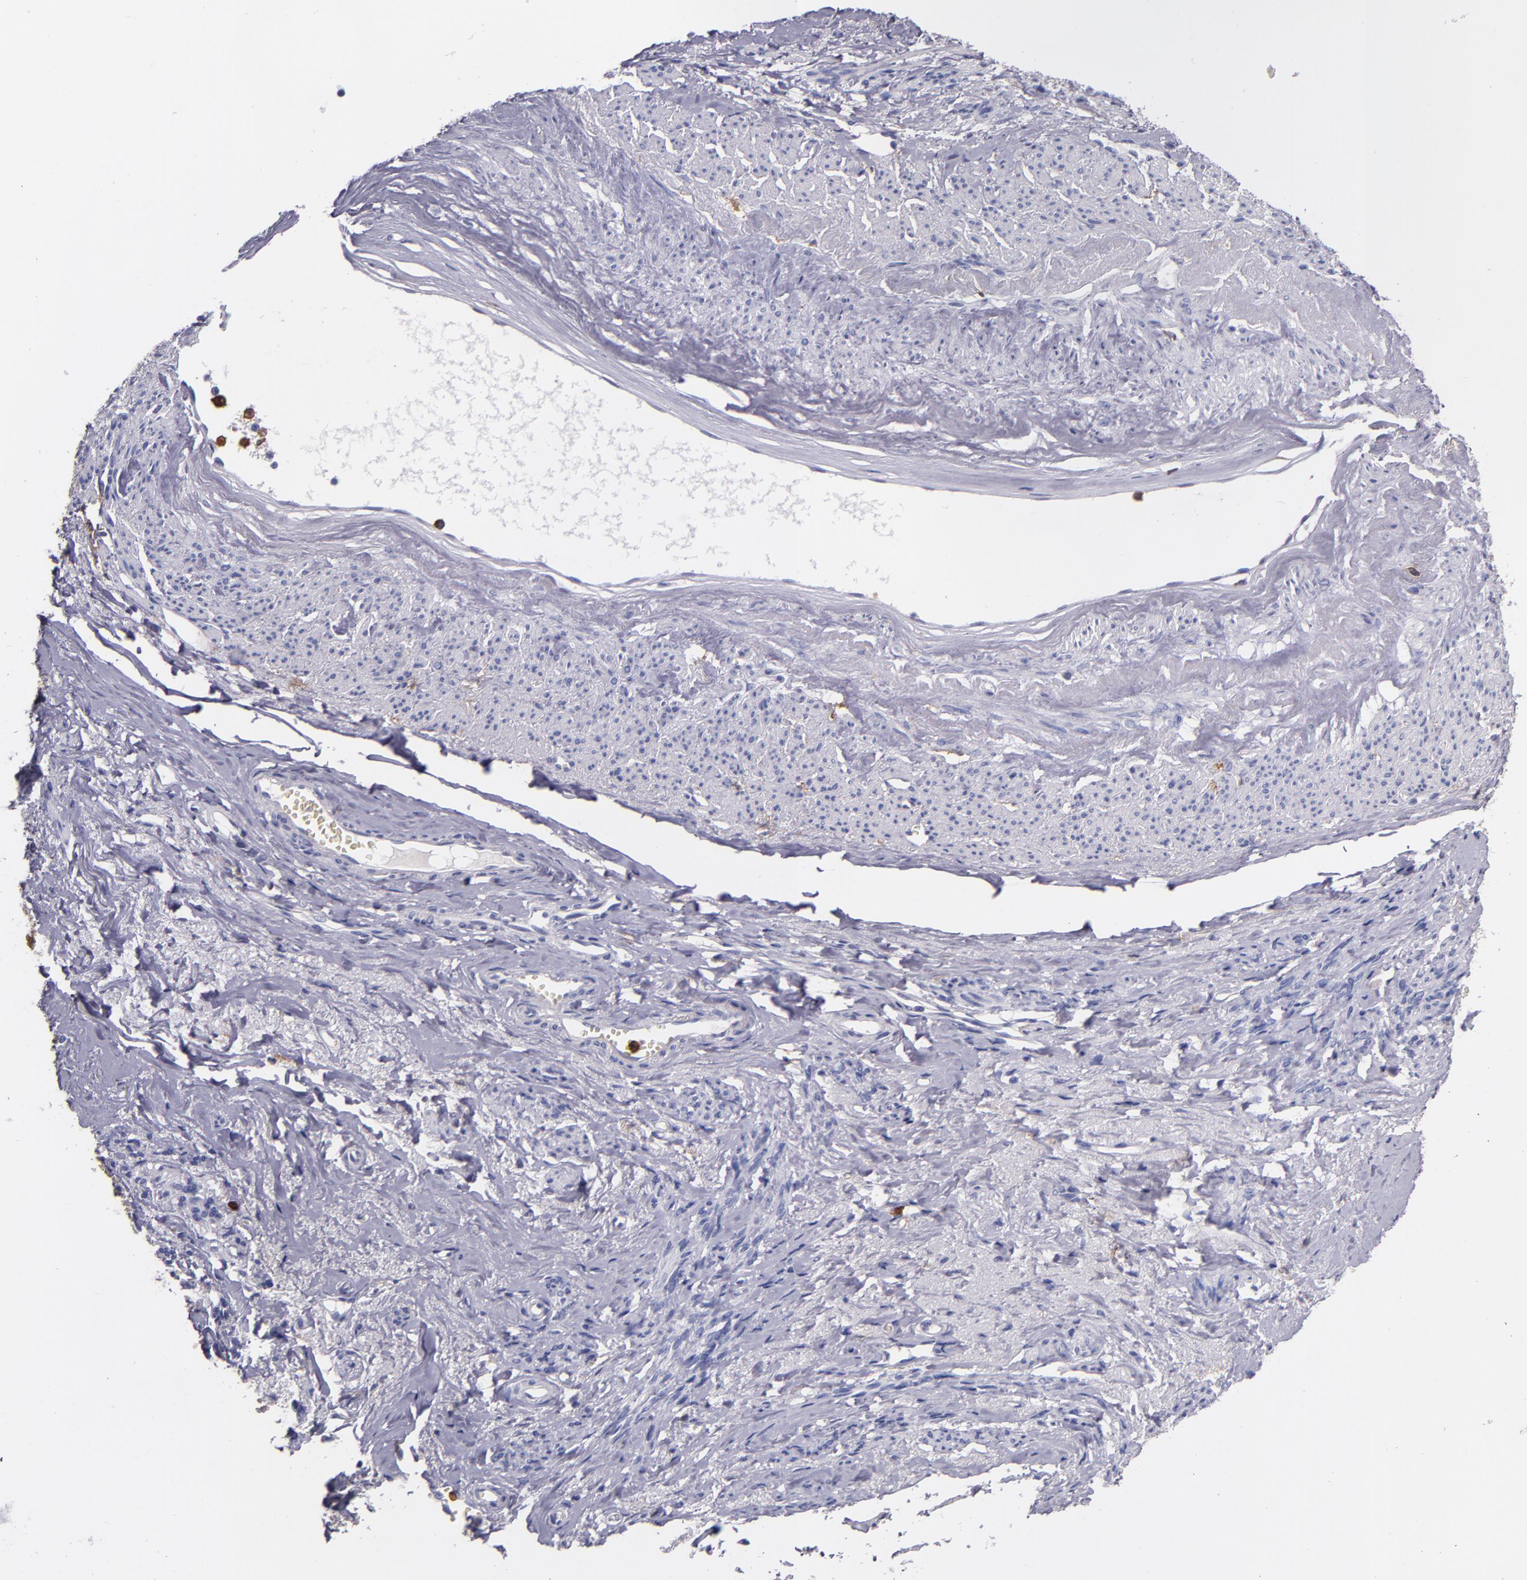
{"staining": {"intensity": "negative", "quantity": "none", "location": "none"}, "tissue": "endometrial cancer", "cell_type": "Tumor cells", "image_type": "cancer", "snomed": [{"axis": "morphology", "description": "Adenocarcinoma, NOS"}, {"axis": "topography", "description": "Endometrium"}], "caption": "A high-resolution micrograph shows immunohistochemistry (IHC) staining of adenocarcinoma (endometrial), which displays no significant positivity in tumor cells.", "gene": "C5AR1", "patient": {"sex": "female", "age": 75}}